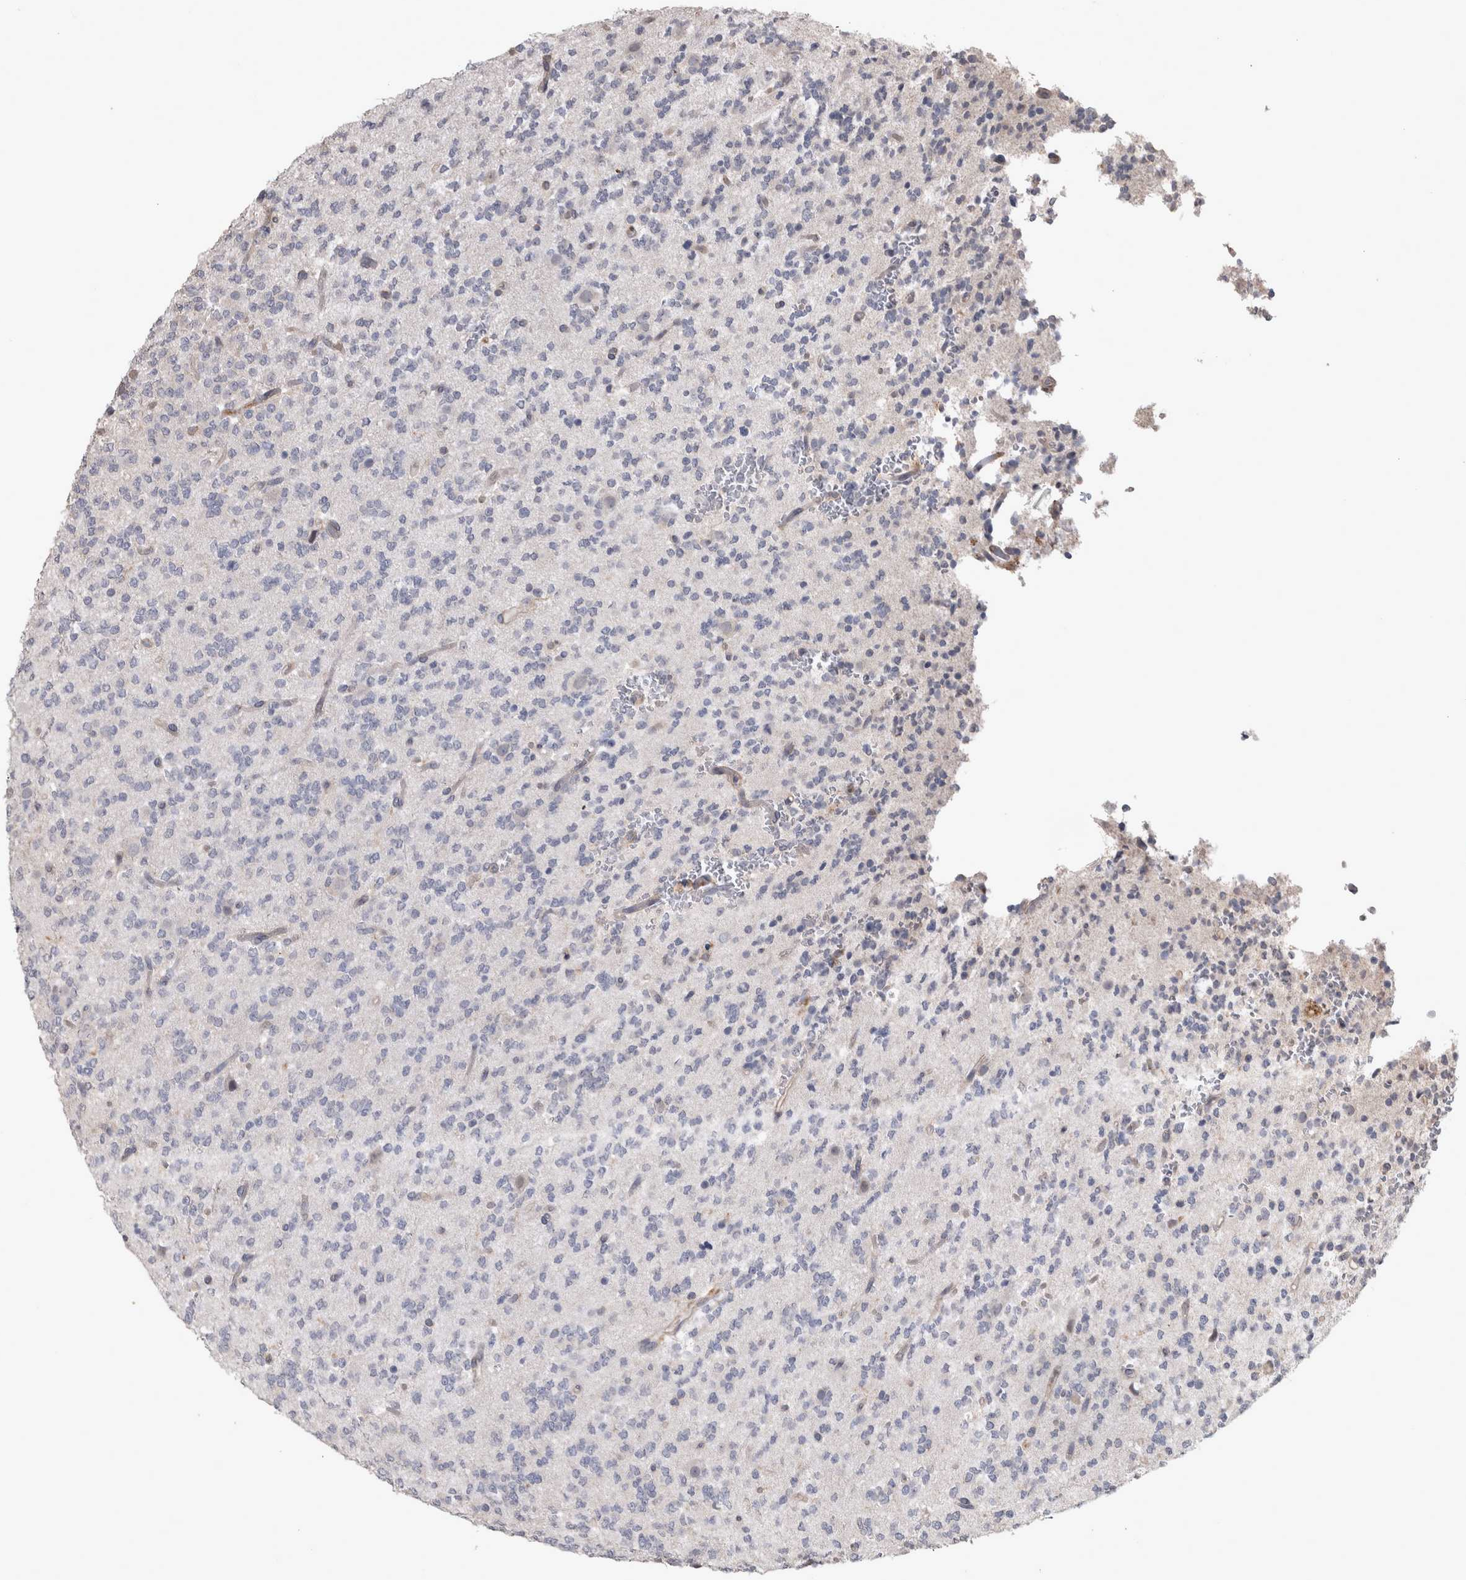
{"staining": {"intensity": "negative", "quantity": "none", "location": "none"}, "tissue": "glioma", "cell_type": "Tumor cells", "image_type": "cancer", "snomed": [{"axis": "morphology", "description": "Glioma, malignant, Low grade"}, {"axis": "topography", "description": "Brain"}], "caption": "Tumor cells are negative for brown protein staining in glioma.", "gene": "SPATA48", "patient": {"sex": "male", "age": 38}}